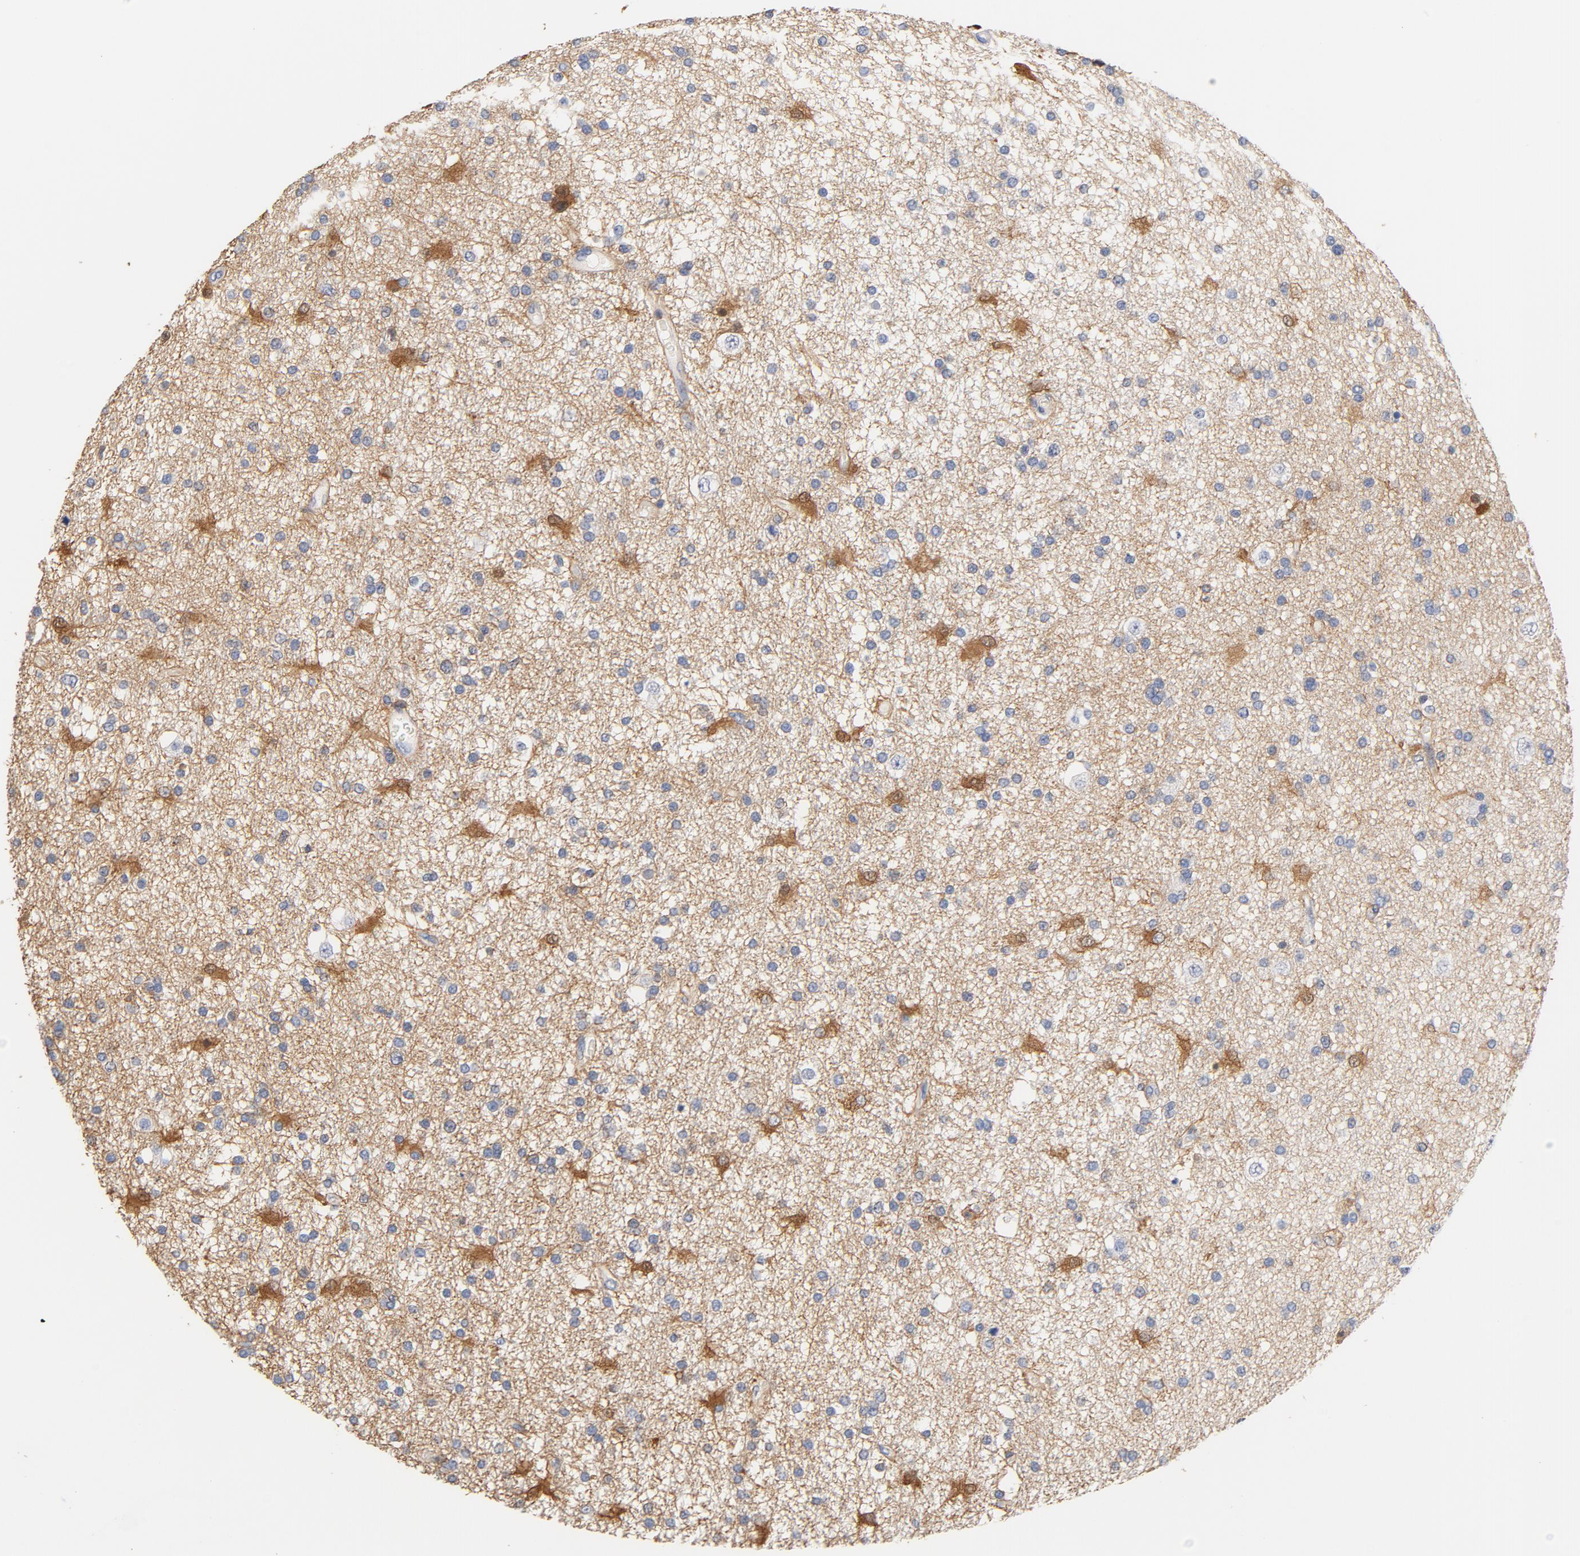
{"staining": {"intensity": "moderate", "quantity": "<25%", "location": "cytoplasmic/membranous"}, "tissue": "glioma", "cell_type": "Tumor cells", "image_type": "cancer", "snomed": [{"axis": "morphology", "description": "Glioma, malignant, High grade"}, {"axis": "topography", "description": "Brain"}], "caption": "Immunohistochemistry (IHC) (DAB (3,3'-diaminobenzidine)) staining of human high-grade glioma (malignant) displays moderate cytoplasmic/membranous protein expression in approximately <25% of tumor cells.", "gene": "EZR", "patient": {"sex": "male", "age": 33}}